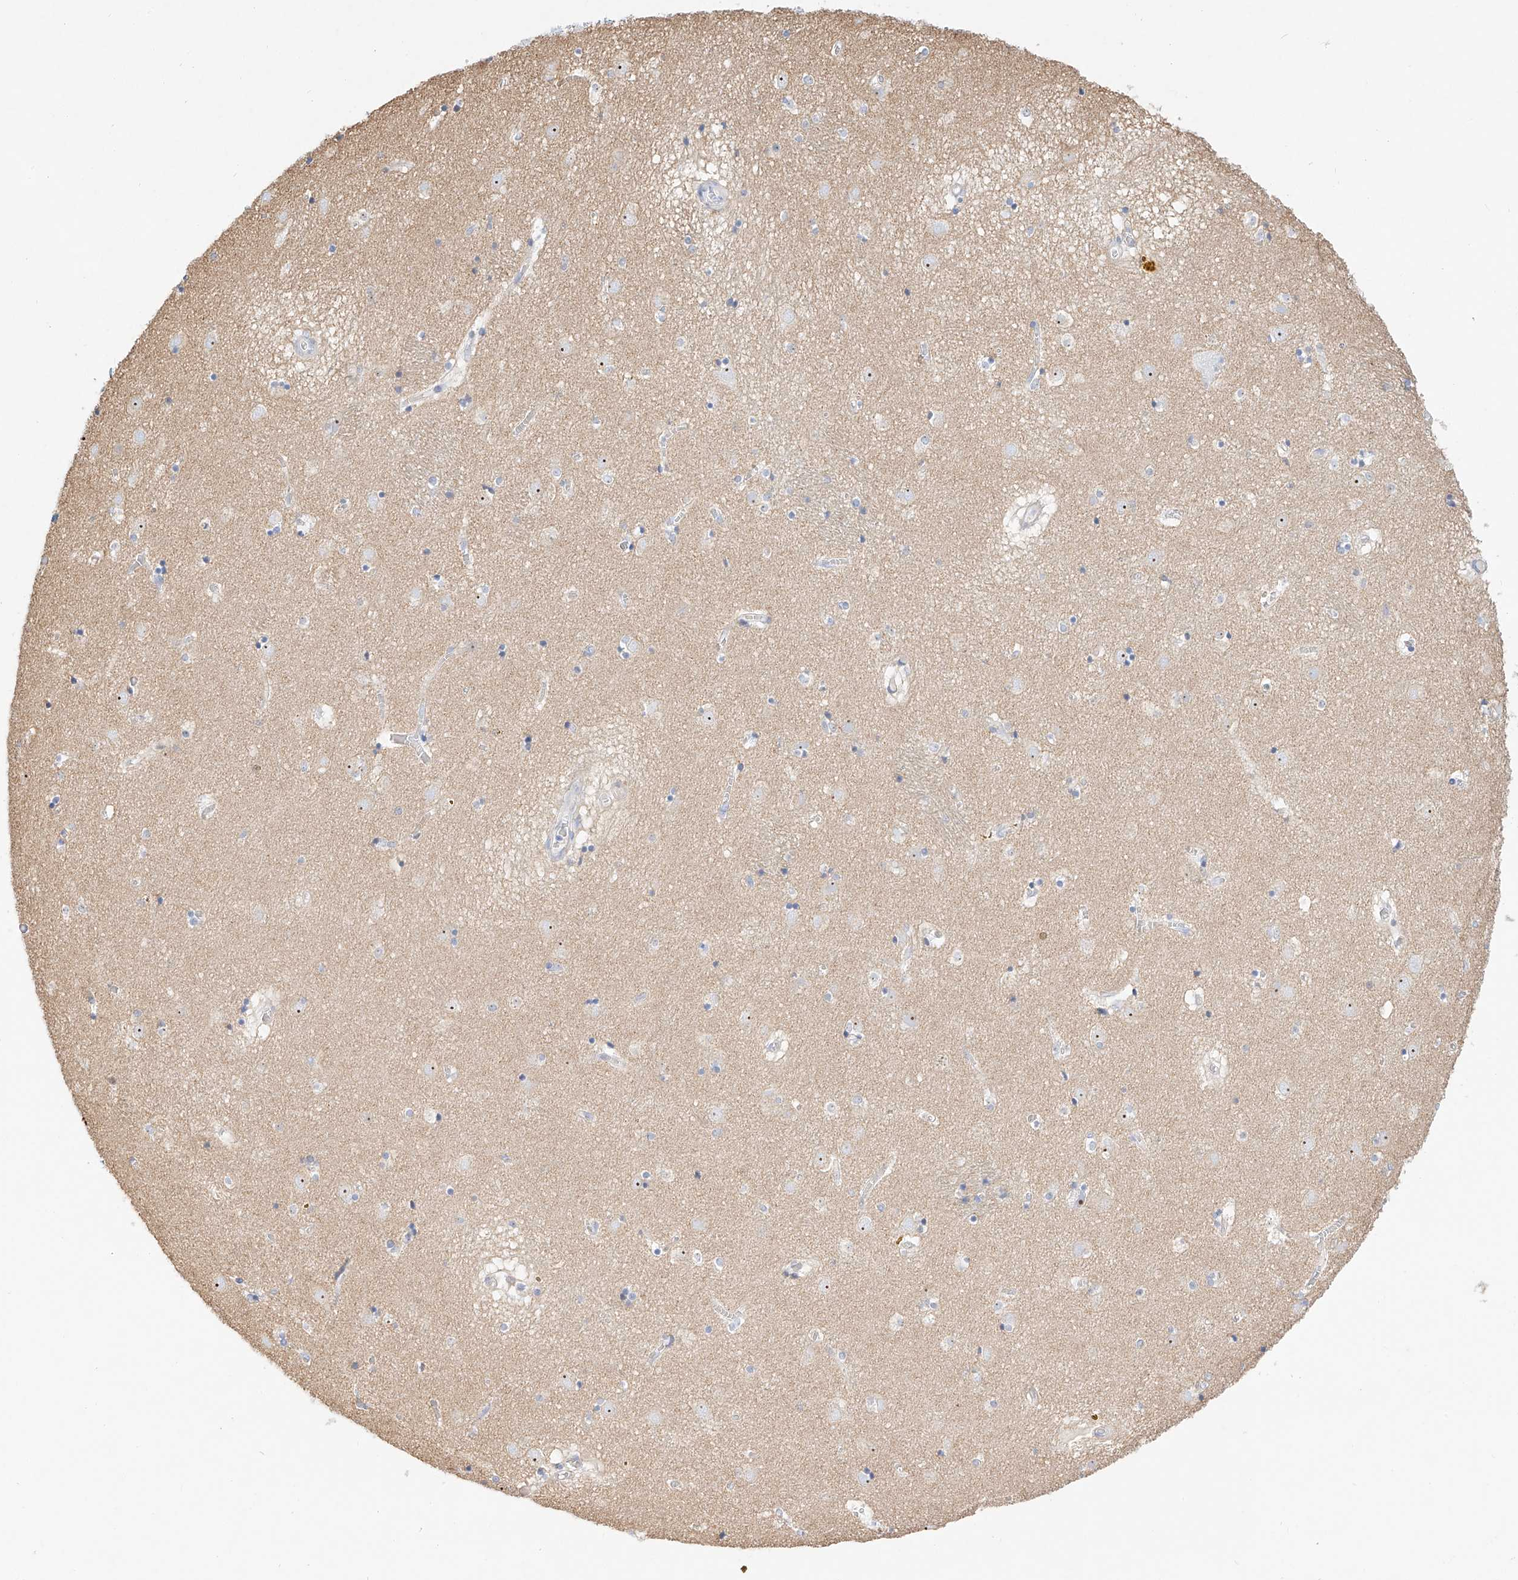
{"staining": {"intensity": "negative", "quantity": "none", "location": "none"}, "tissue": "caudate", "cell_type": "Glial cells", "image_type": "normal", "snomed": [{"axis": "morphology", "description": "Normal tissue, NOS"}, {"axis": "topography", "description": "Lateral ventricle wall"}], "caption": "Immunohistochemical staining of unremarkable caudate exhibits no significant positivity in glial cells. (Brightfield microscopy of DAB (3,3'-diaminobenzidine) immunohistochemistry (IHC) at high magnification).", "gene": "SNU13", "patient": {"sex": "male", "age": 70}}